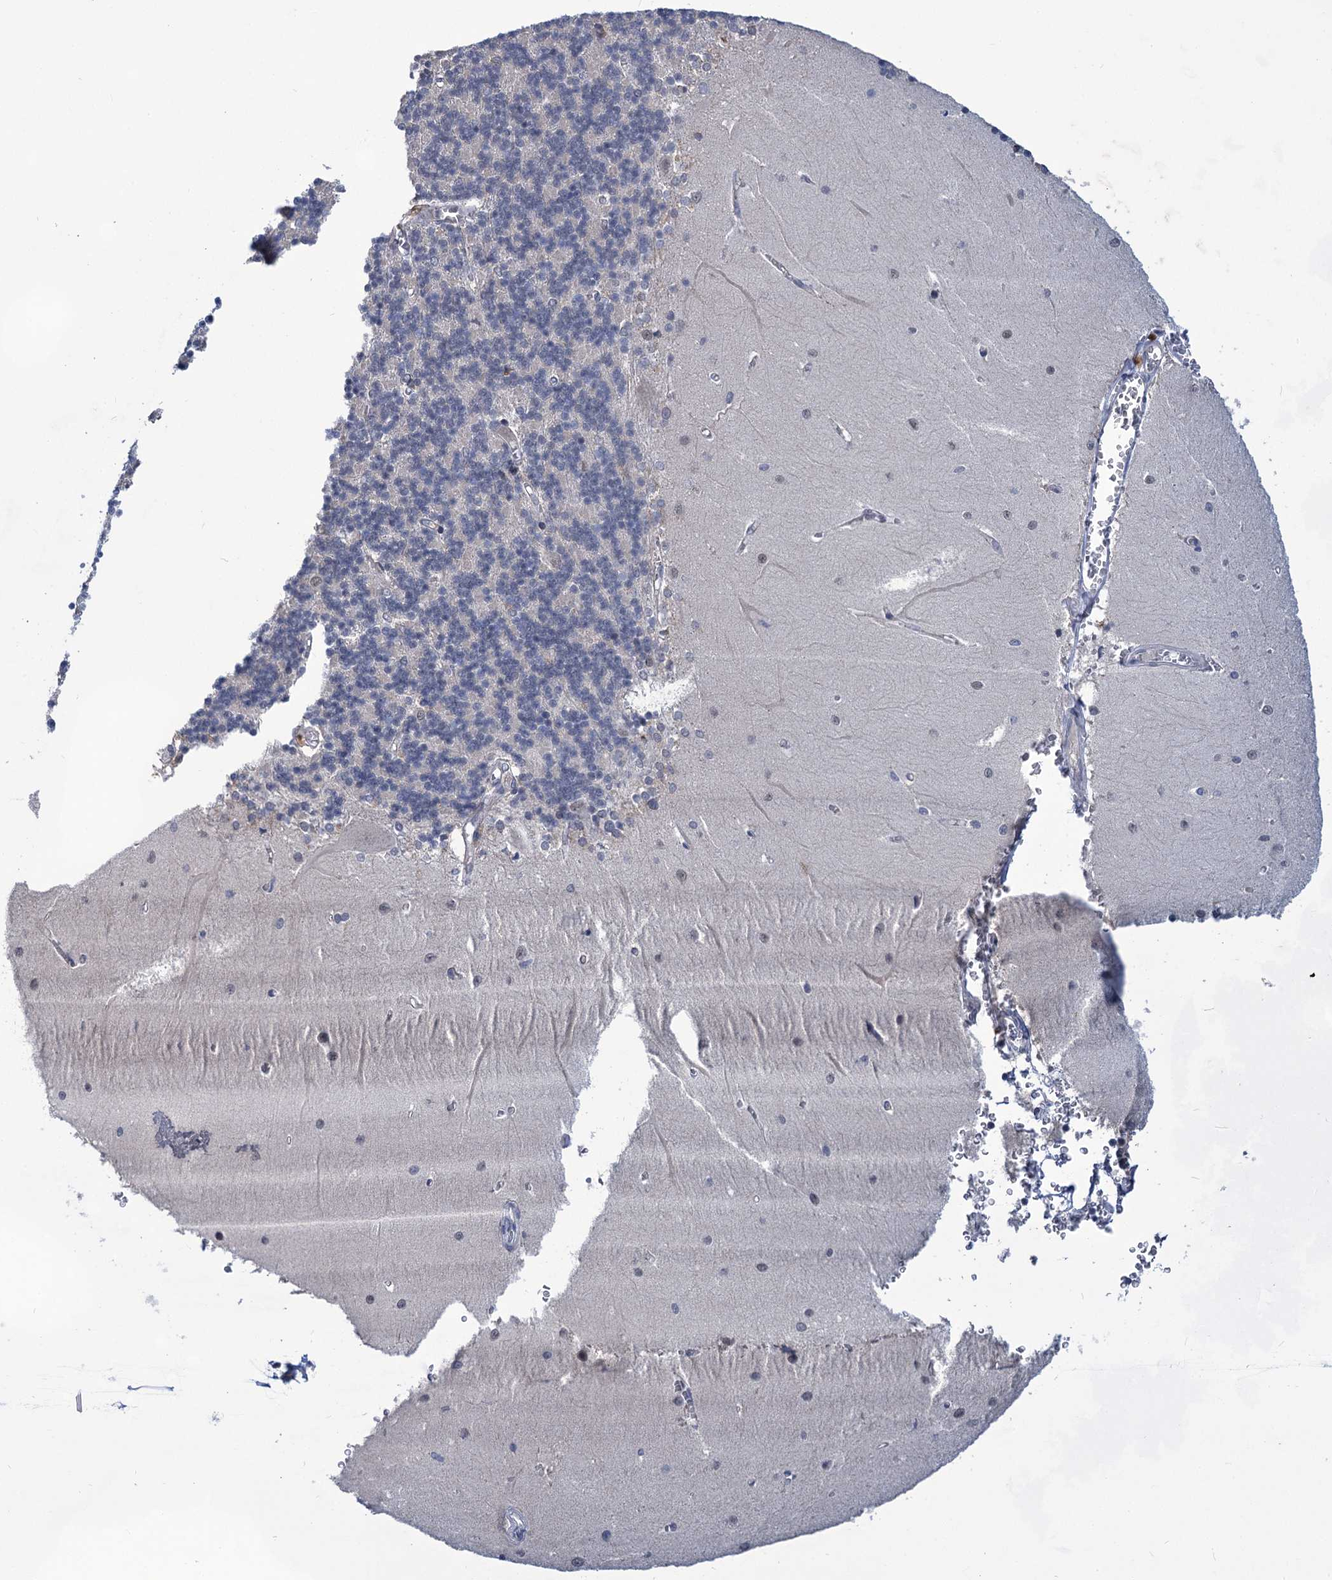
{"staining": {"intensity": "negative", "quantity": "none", "location": "none"}, "tissue": "cerebellum", "cell_type": "Cells in granular layer", "image_type": "normal", "snomed": [{"axis": "morphology", "description": "Normal tissue, NOS"}, {"axis": "topography", "description": "Cerebellum"}], "caption": "Histopathology image shows no protein positivity in cells in granular layer of benign cerebellum.", "gene": "TTC17", "patient": {"sex": "male", "age": 37}}